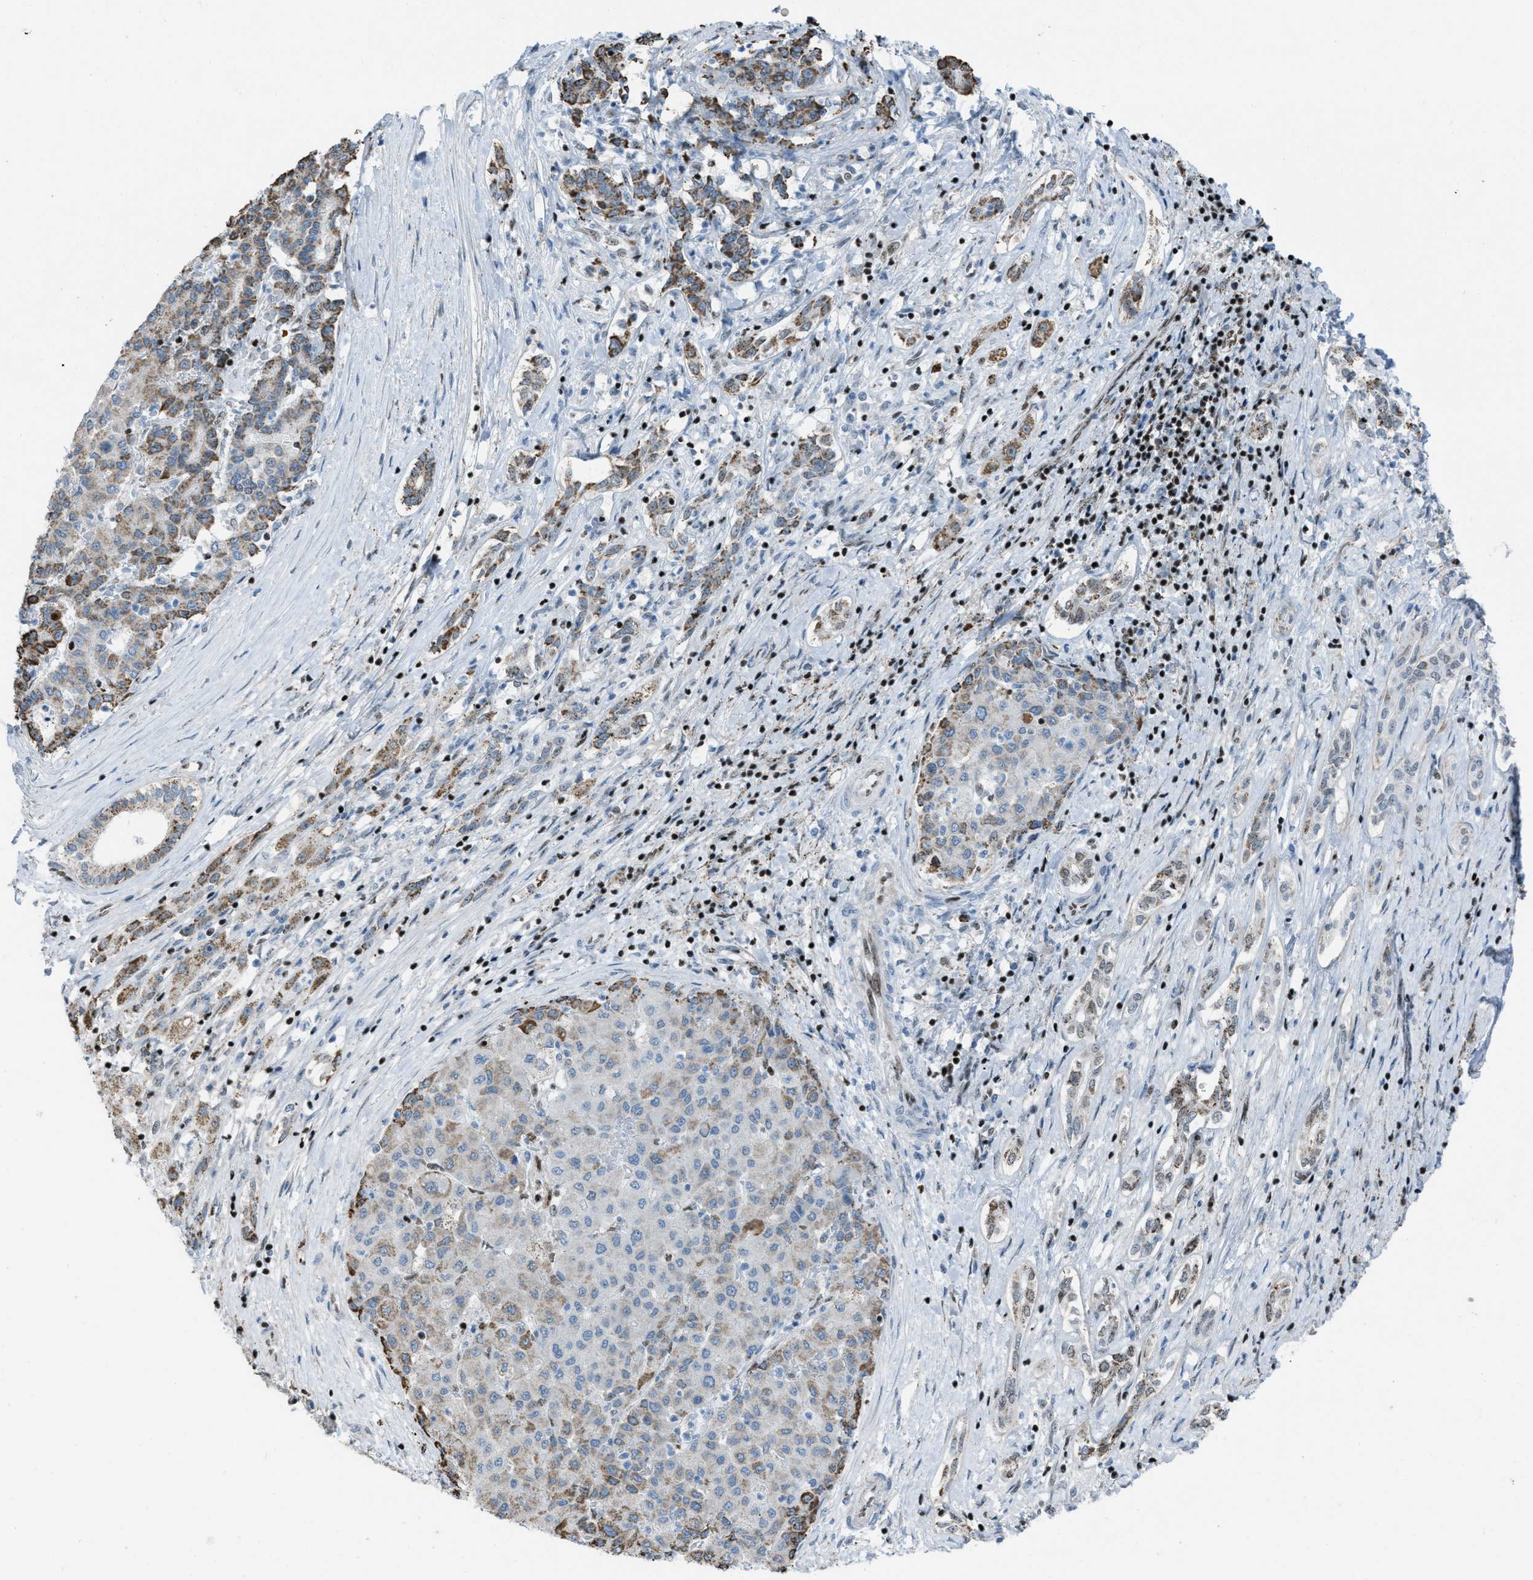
{"staining": {"intensity": "moderate", "quantity": "25%-75%", "location": "cytoplasmic/membranous"}, "tissue": "liver cancer", "cell_type": "Tumor cells", "image_type": "cancer", "snomed": [{"axis": "morphology", "description": "Carcinoma, Hepatocellular, NOS"}, {"axis": "topography", "description": "Liver"}], "caption": "Immunohistochemical staining of liver hepatocellular carcinoma demonstrates moderate cytoplasmic/membranous protein positivity in about 25%-75% of tumor cells.", "gene": "SLFN5", "patient": {"sex": "male", "age": 65}}